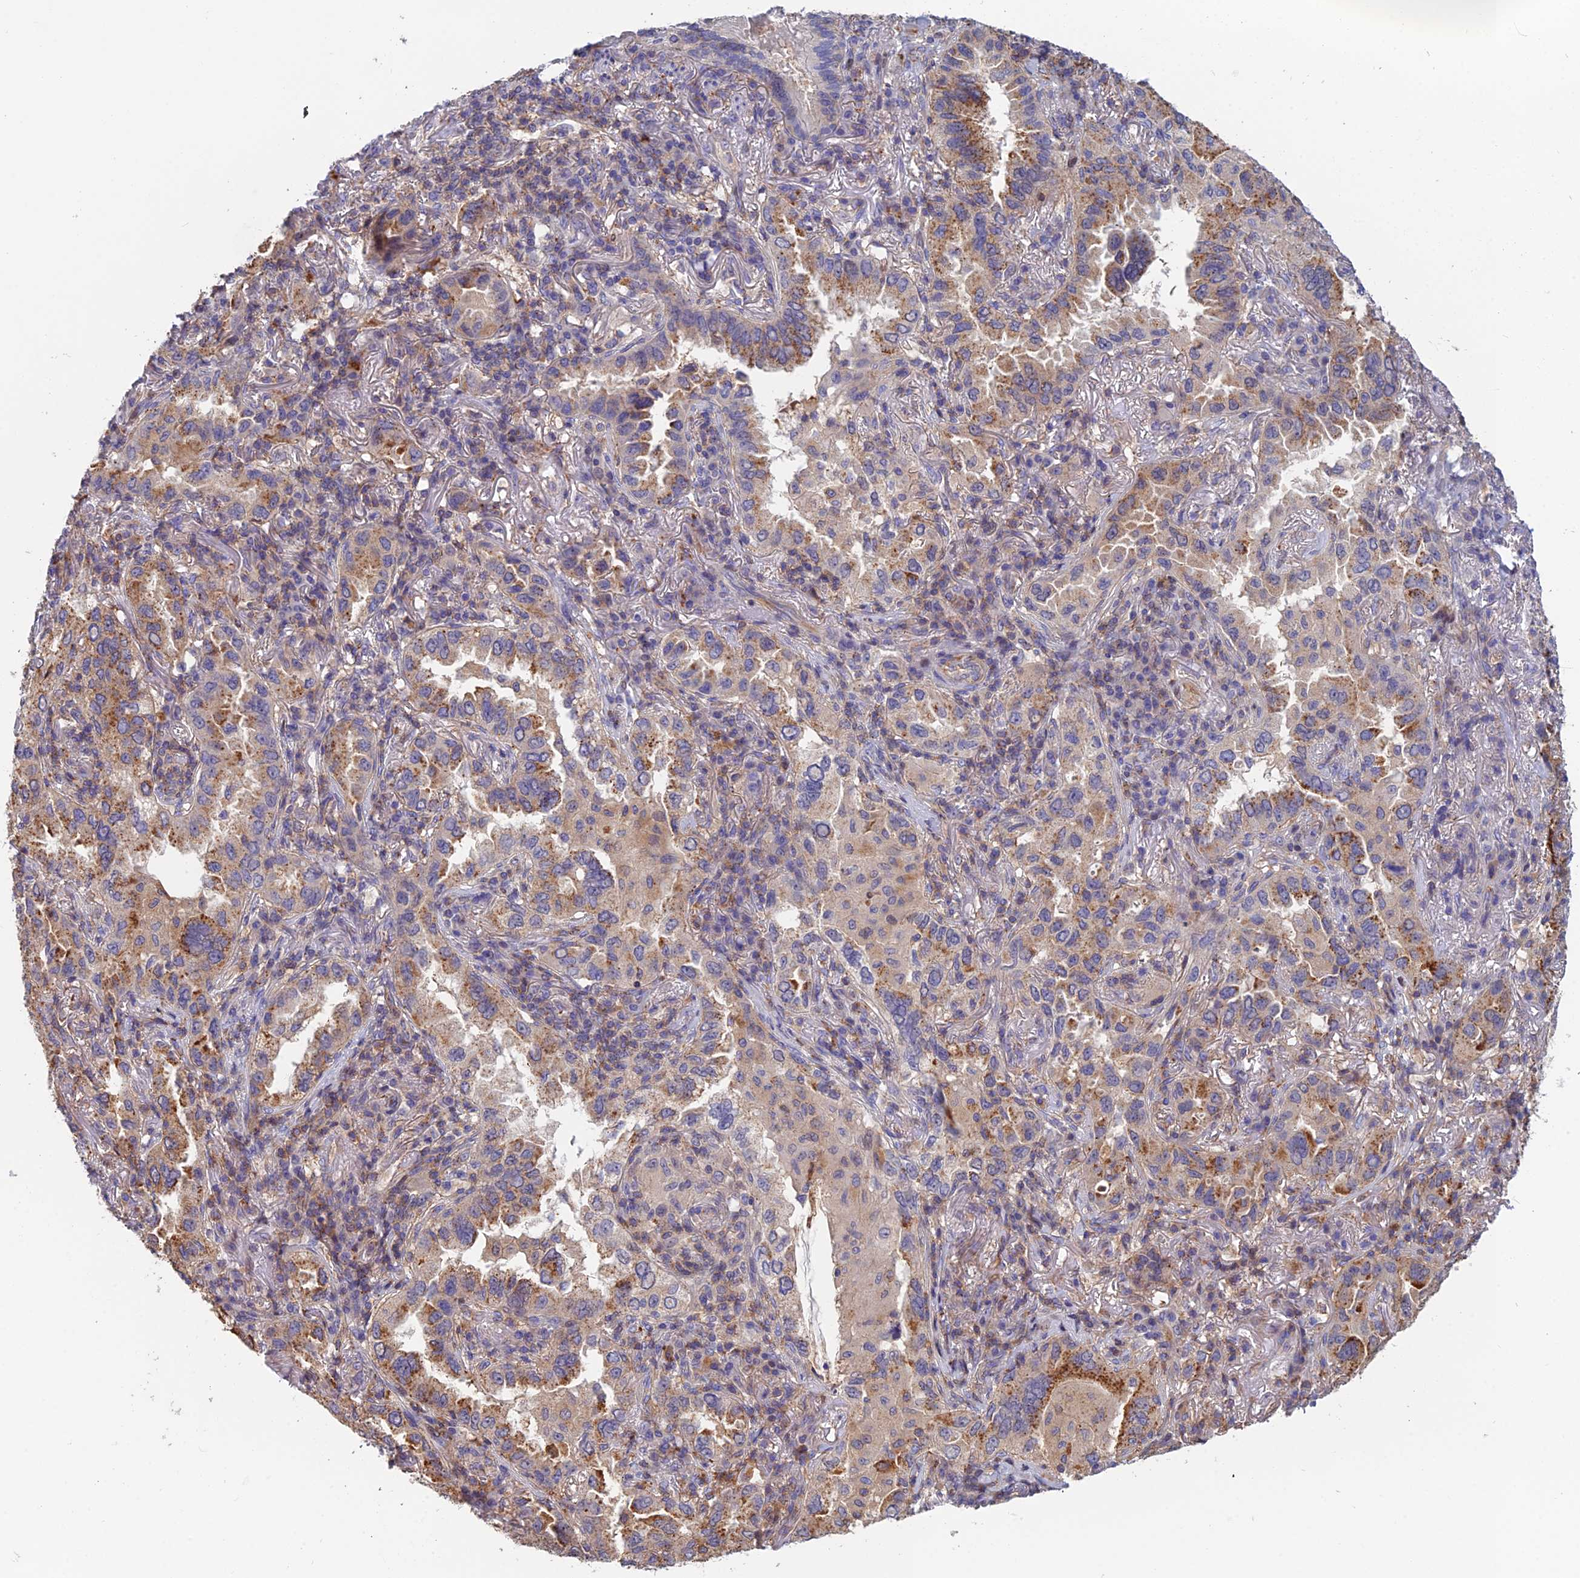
{"staining": {"intensity": "moderate", "quantity": "<25%", "location": "cytoplasmic/membranous"}, "tissue": "lung cancer", "cell_type": "Tumor cells", "image_type": "cancer", "snomed": [{"axis": "morphology", "description": "Adenocarcinoma, NOS"}, {"axis": "topography", "description": "Lung"}], "caption": "A brown stain highlights moderate cytoplasmic/membranous positivity of a protein in human lung adenocarcinoma tumor cells. (IHC, brightfield microscopy, high magnification).", "gene": "C15orf62", "patient": {"sex": "female", "age": 69}}